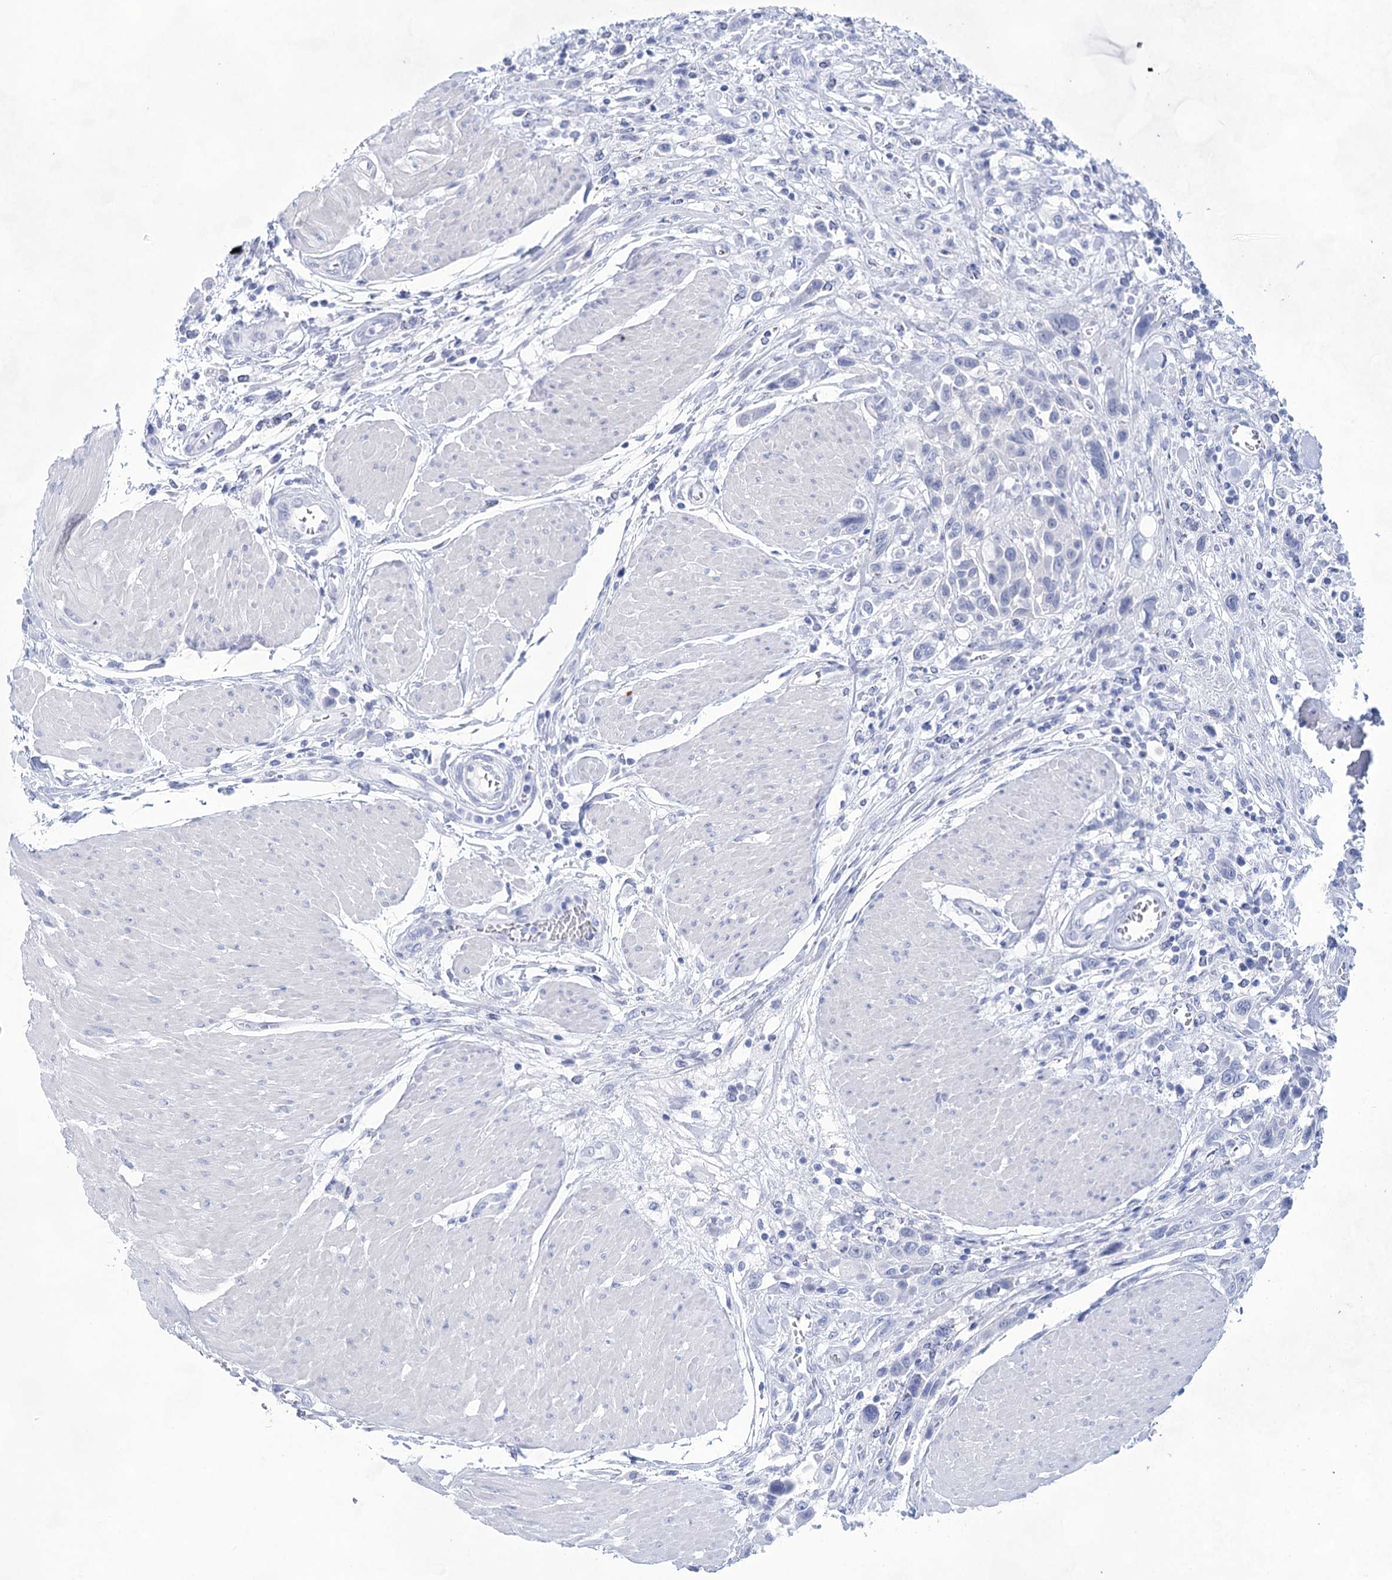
{"staining": {"intensity": "negative", "quantity": "none", "location": "none"}, "tissue": "urothelial cancer", "cell_type": "Tumor cells", "image_type": "cancer", "snomed": [{"axis": "morphology", "description": "Urothelial carcinoma, High grade"}, {"axis": "topography", "description": "Urinary bladder"}], "caption": "A histopathology image of human high-grade urothelial carcinoma is negative for staining in tumor cells. The staining is performed using DAB brown chromogen with nuclei counter-stained in using hematoxylin.", "gene": "LALBA", "patient": {"sex": "male", "age": 50}}